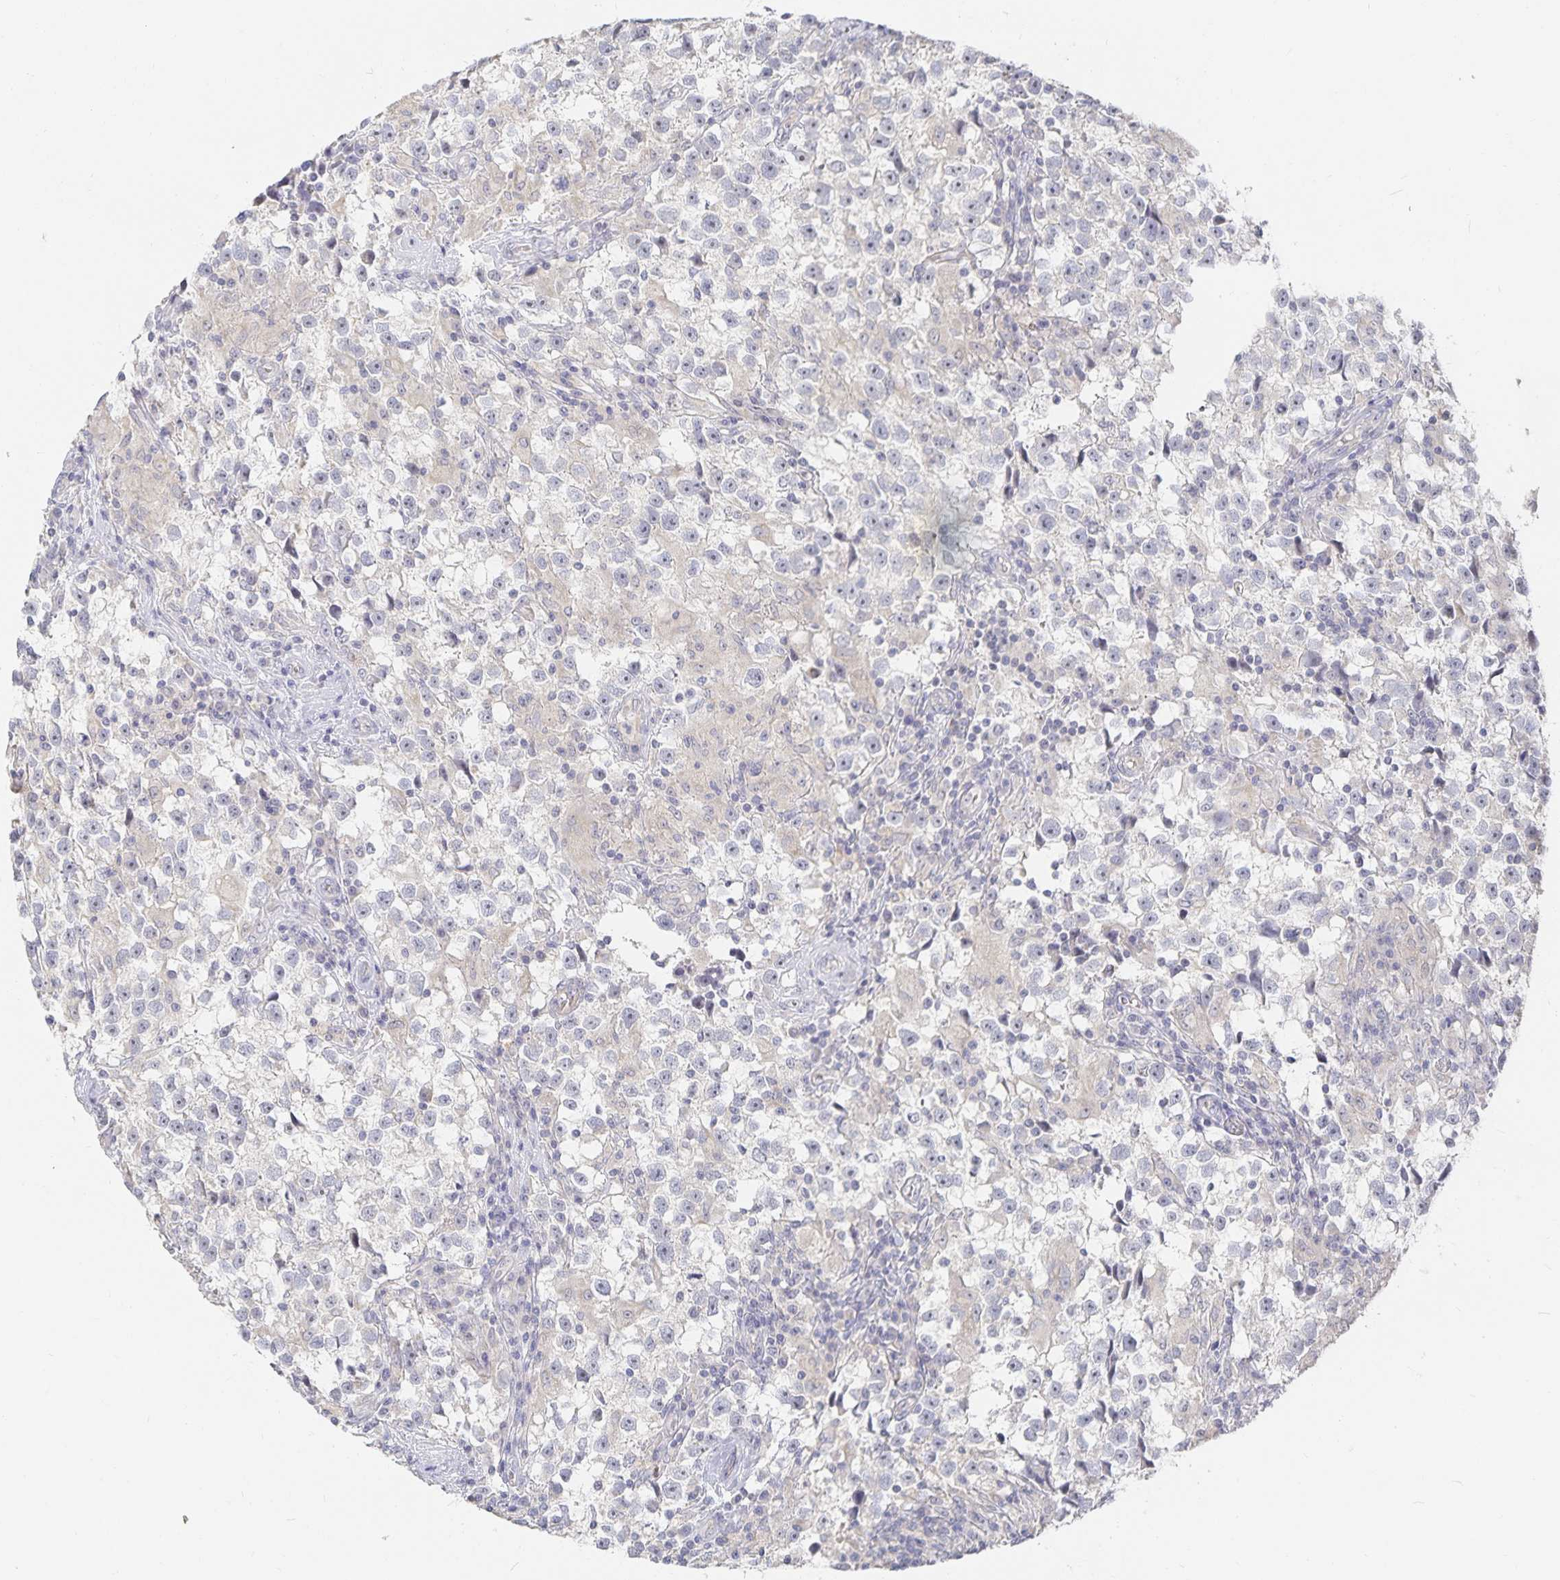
{"staining": {"intensity": "negative", "quantity": "none", "location": "none"}, "tissue": "testis cancer", "cell_type": "Tumor cells", "image_type": "cancer", "snomed": [{"axis": "morphology", "description": "Seminoma, NOS"}, {"axis": "topography", "description": "Testis"}], "caption": "Immunohistochemistry (IHC) of testis cancer exhibits no staining in tumor cells.", "gene": "DNAH9", "patient": {"sex": "male", "age": 31}}